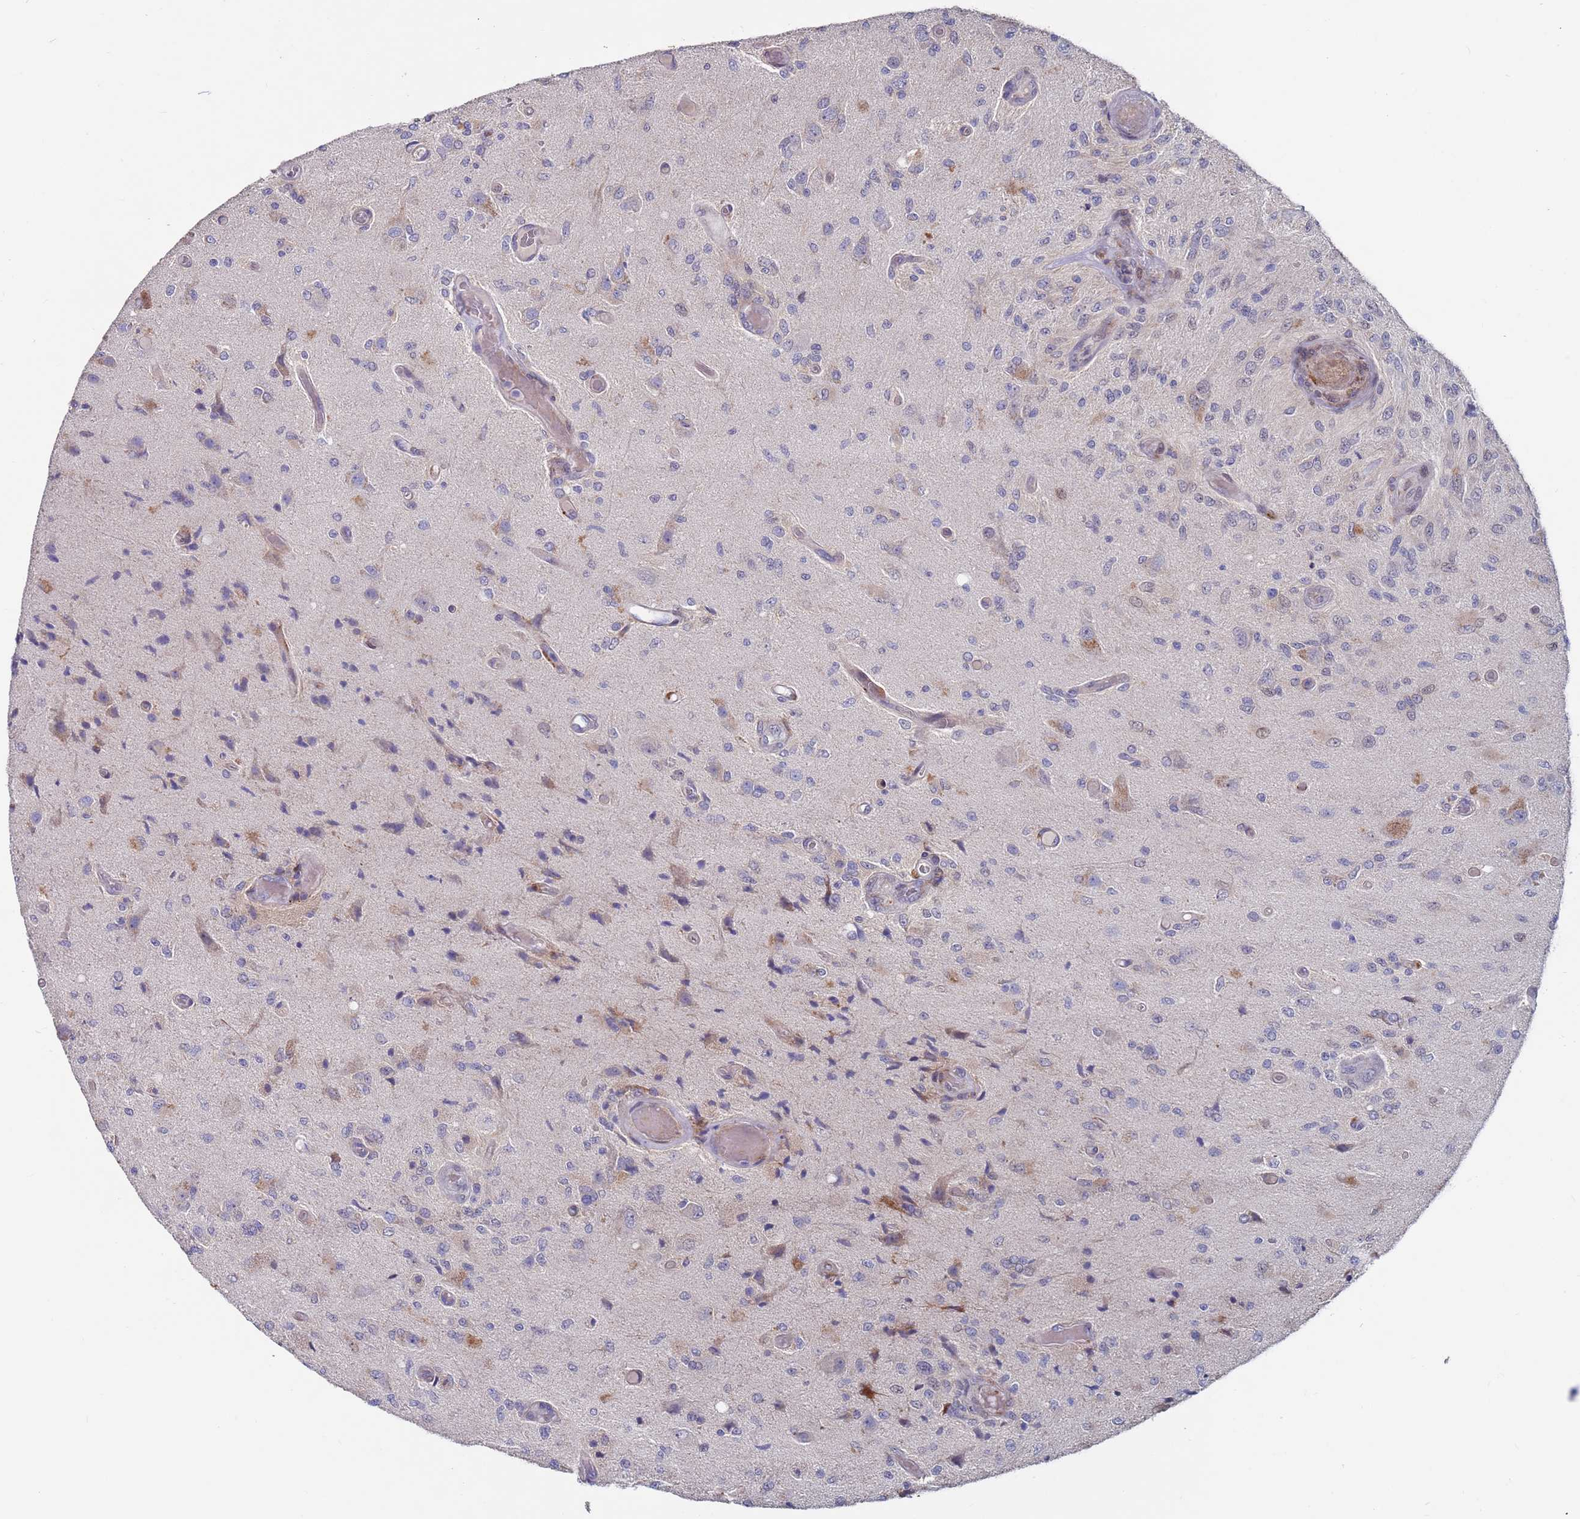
{"staining": {"intensity": "negative", "quantity": "none", "location": "none"}, "tissue": "glioma", "cell_type": "Tumor cells", "image_type": "cancer", "snomed": [{"axis": "morphology", "description": "Normal tissue, NOS"}, {"axis": "morphology", "description": "Glioma, malignant, High grade"}, {"axis": "topography", "description": "Cerebral cortex"}], "caption": "This is an immunohistochemistry (IHC) photomicrograph of malignant glioma (high-grade). There is no staining in tumor cells.", "gene": "FBXO27", "patient": {"sex": "male", "age": 77}}